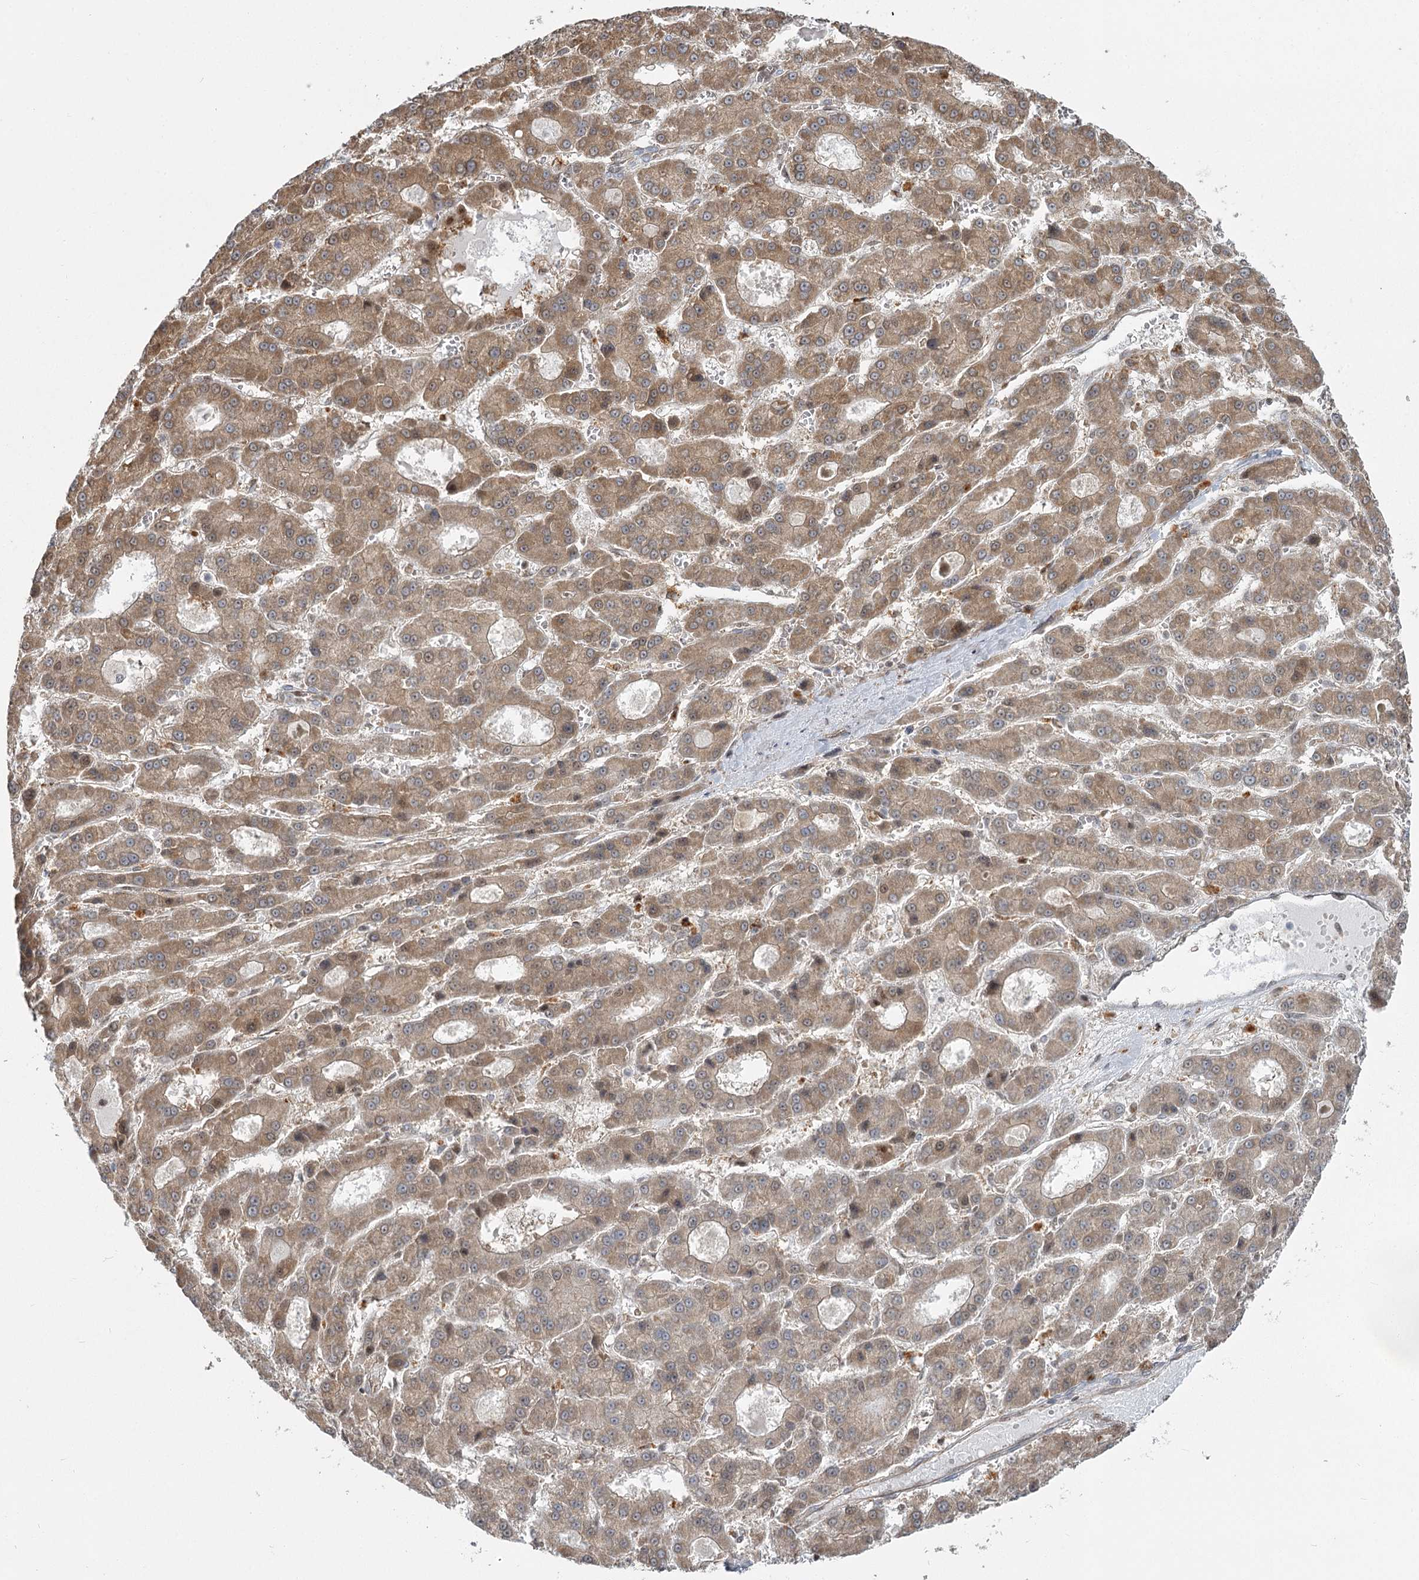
{"staining": {"intensity": "moderate", "quantity": ">75%", "location": "cytoplasmic/membranous"}, "tissue": "liver cancer", "cell_type": "Tumor cells", "image_type": "cancer", "snomed": [{"axis": "morphology", "description": "Carcinoma, Hepatocellular, NOS"}, {"axis": "topography", "description": "Liver"}], "caption": "Liver hepatocellular carcinoma stained for a protein (brown) demonstrates moderate cytoplasmic/membranous positive expression in approximately >75% of tumor cells.", "gene": "THNSL1", "patient": {"sex": "male", "age": 70}}